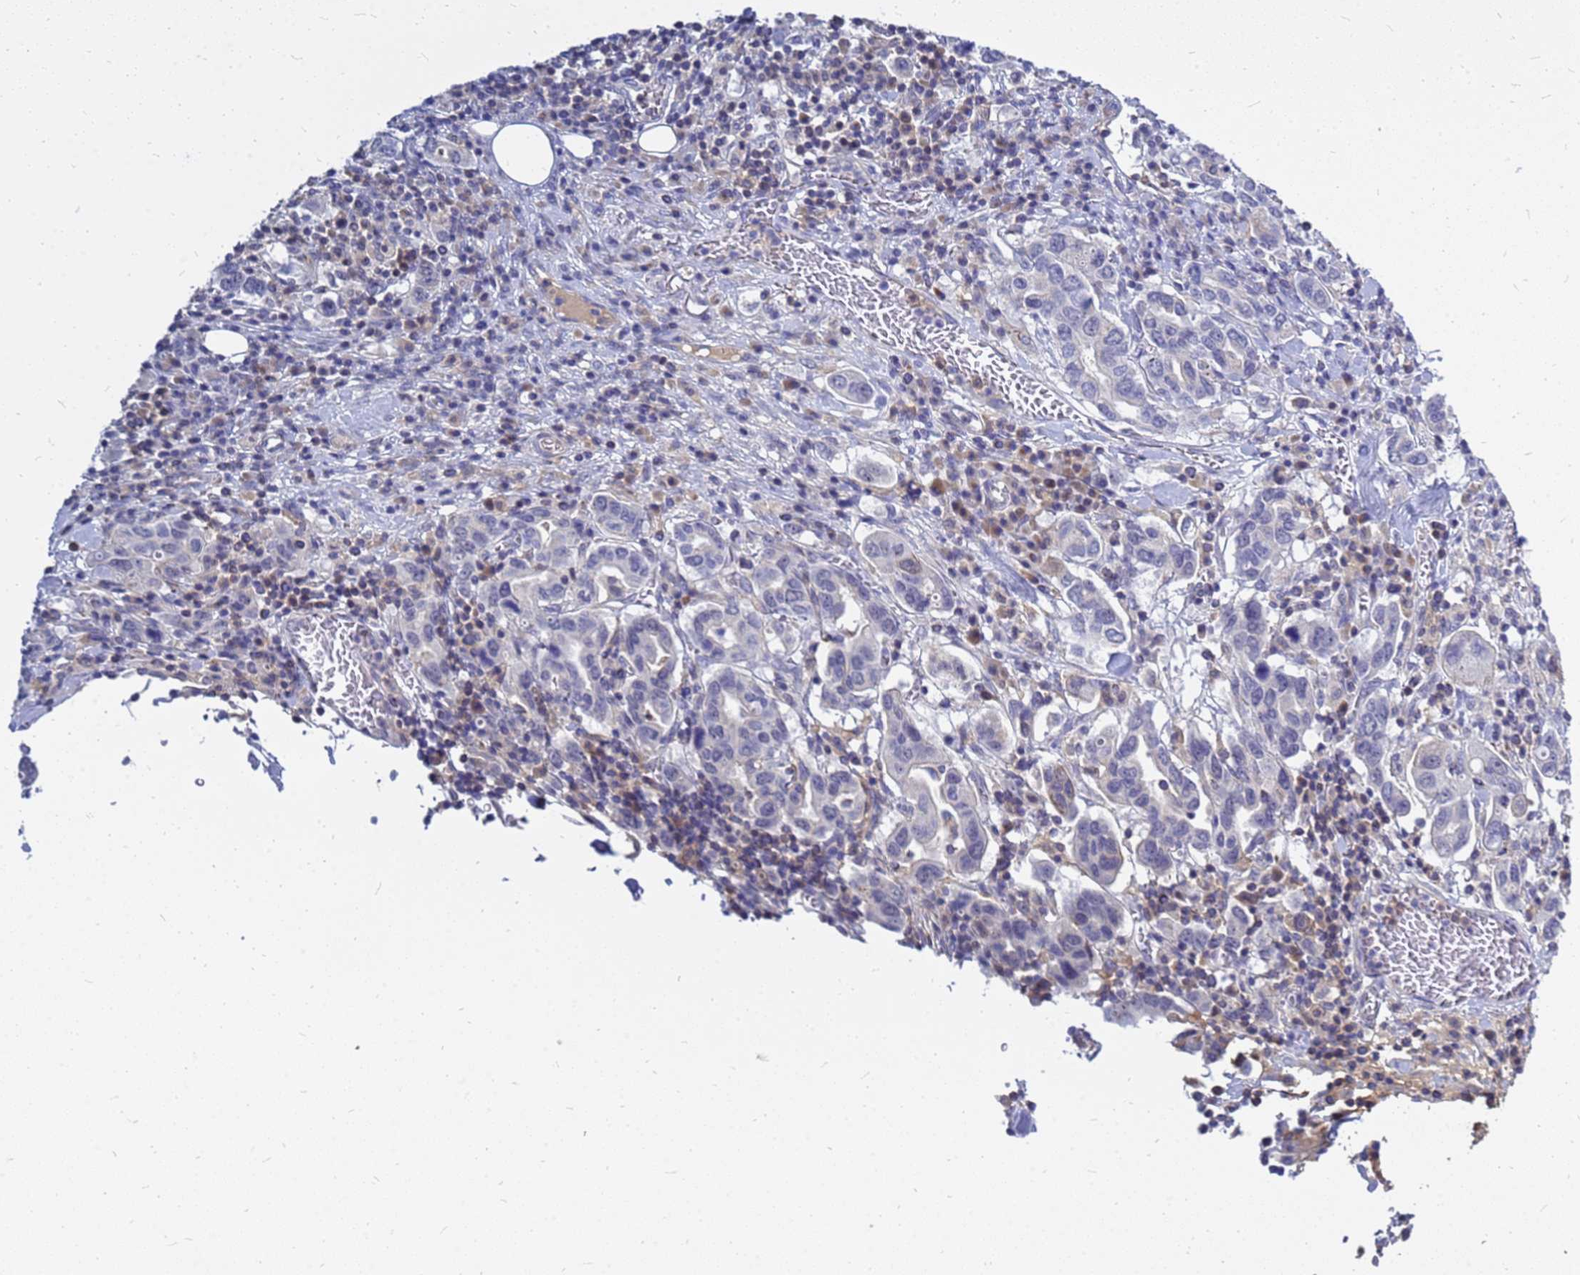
{"staining": {"intensity": "negative", "quantity": "none", "location": "none"}, "tissue": "stomach cancer", "cell_type": "Tumor cells", "image_type": "cancer", "snomed": [{"axis": "morphology", "description": "Adenocarcinoma, NOS"}, {"axis": "topography", "description": "Stomach, upper"}, {"axis": "topography", "description": "Stomach"}], "caption": "DAB (3,3'-diaminobenzidine) immunohistochemical staining of human stomach cancer displays no significant staining in tumor cells.", "gene": "SRGAP3", "patient": {"sex": "male", "age": 62}}